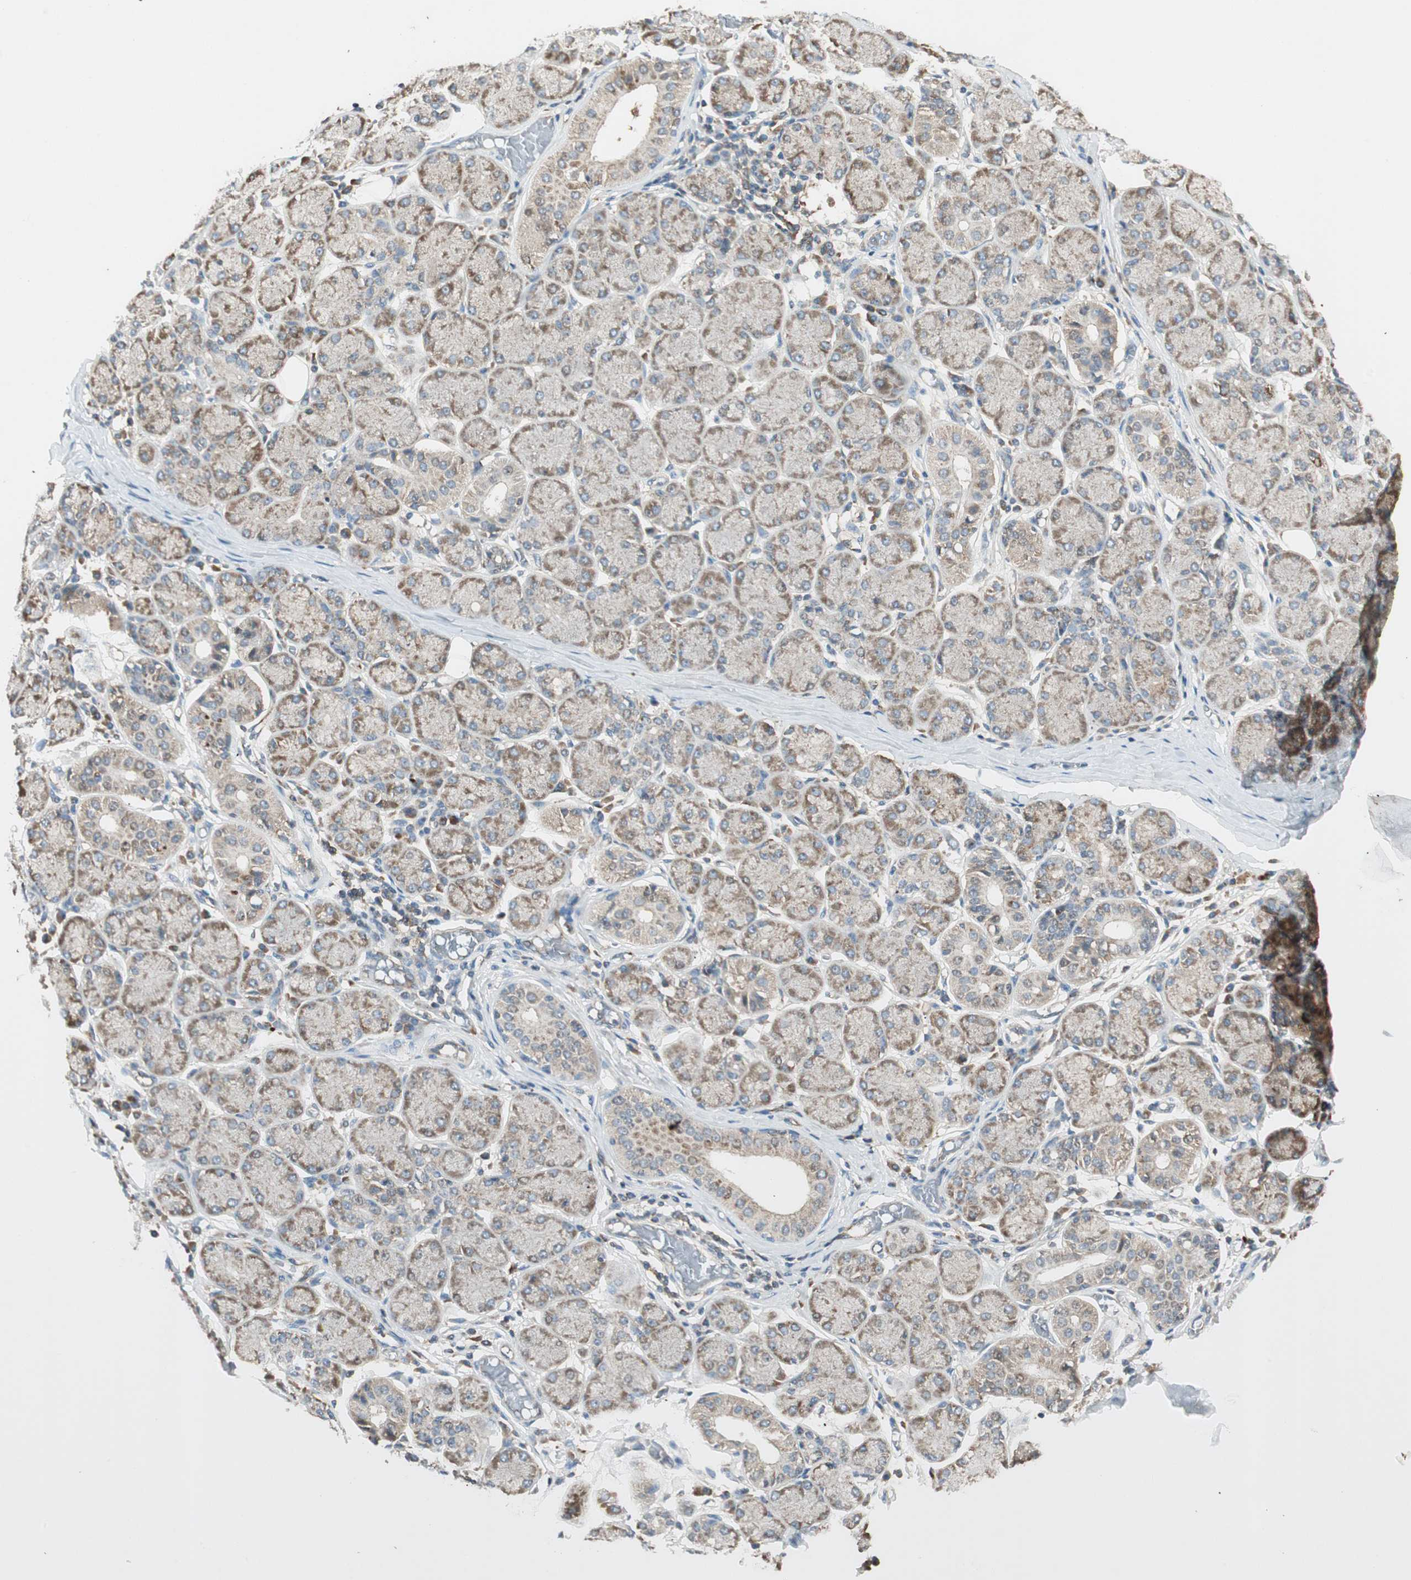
{"staining": {"intensity": "moderate", "quantity": ">75%", "location": "cytoplasmic/membranous"}, "tissue": "salivary gland", "cell_type": "Glandular cells", "image_type": "normal", "snomed": [{"axis": "morphology", "description": "Normal tissue, NOS"}, {"axis": "topography", "description": "Salivary gland"}], "caption": "Immunohistochemical staining of normal salivary gland reveals >75% levels of moderate cytoplasmic/membranous protein positivity in about >75% of glandular cells.", "gene": "CHADL", "patient": {"sex": "female", "age": 24}}